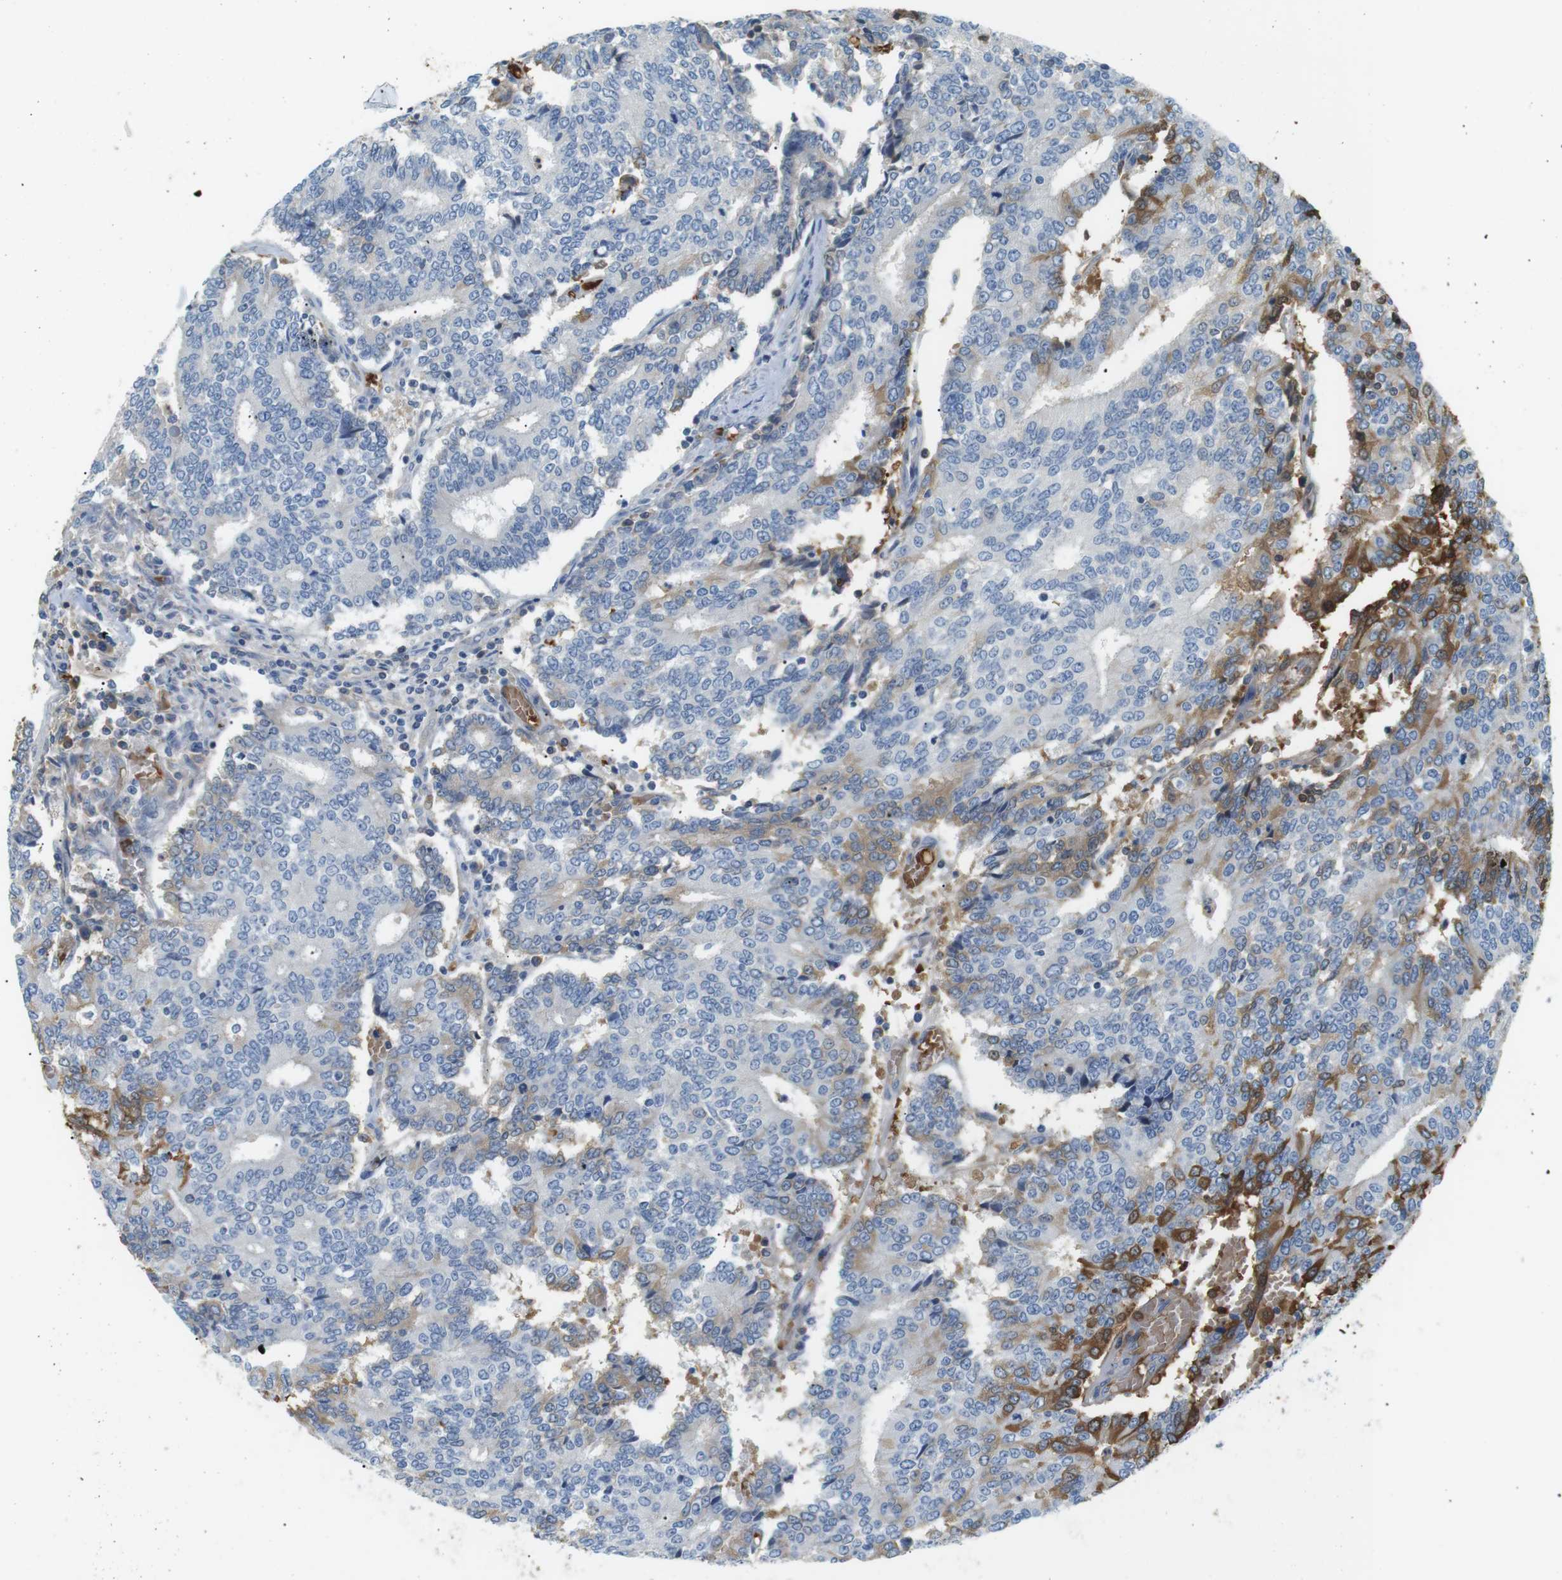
{"staining": {"intensity": "moderate", "quantity": "<25%", "location": "cytoplasmic/membranous"}, "tissue": "prostate cancer", "cell_type": "Tumor cells", "image_type": "cancer", "snomed": [{"axis": "morphology", "description": "Normal tissue, NOS"}, {"axis": "morphology", "description": "Adenocarcinoma, High grade"}, {"axis": "topography", "description": "Prostate"}, {"axis": "topography", "description": "Seminal veicle"}], "caption": "Tumor cells demonstrate low levels of moderate cytoplasmic/membranous positivity in about <25% of cells in prostate cancer (adenocarcinoma (high-grade)).", "gene": "ADCY10", "patient": {"sex": "male", "age": 55}}